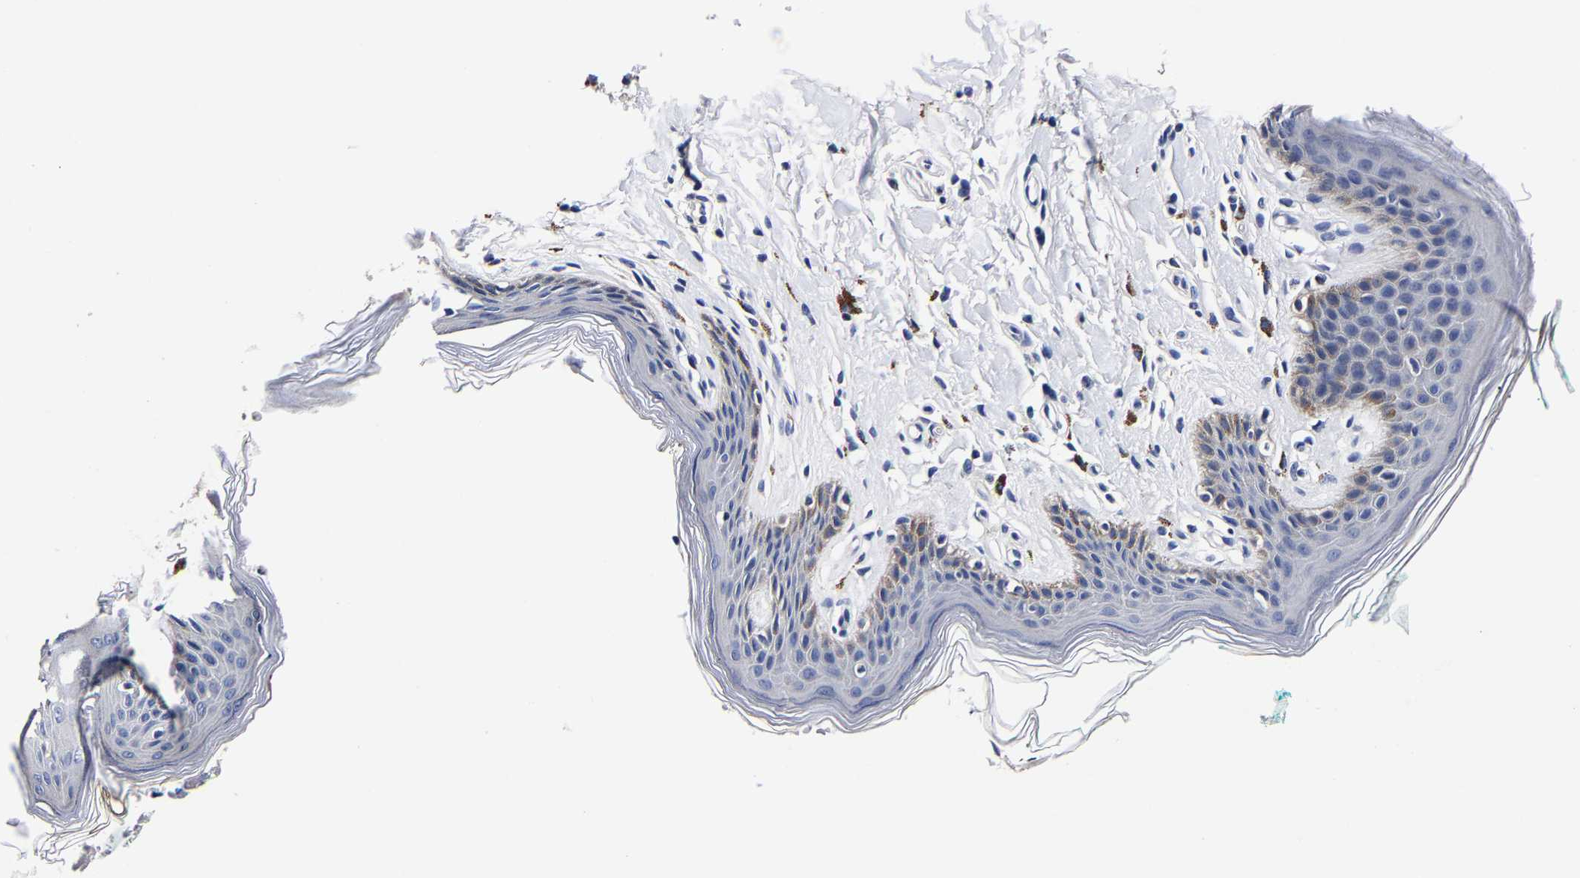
{"staining": {"intensity": "weak", "quantity": "<25%", "location": "cytoplasmic/membranous"}, "tissue": "skin", "cell_type": "Epidermal cells", "image_type": "normal", "snomed": [{"axis": "morphology", "description": "Normal tissue, NOS"}, {"axis": "topography", "description": "Vulva"}], "caption": "Protein analysis of unremarkable skin demonstrates no significant positivity in epidermal cells.", "gene": "AKAP4", "patient": {"sex": "female", "age": 66}}